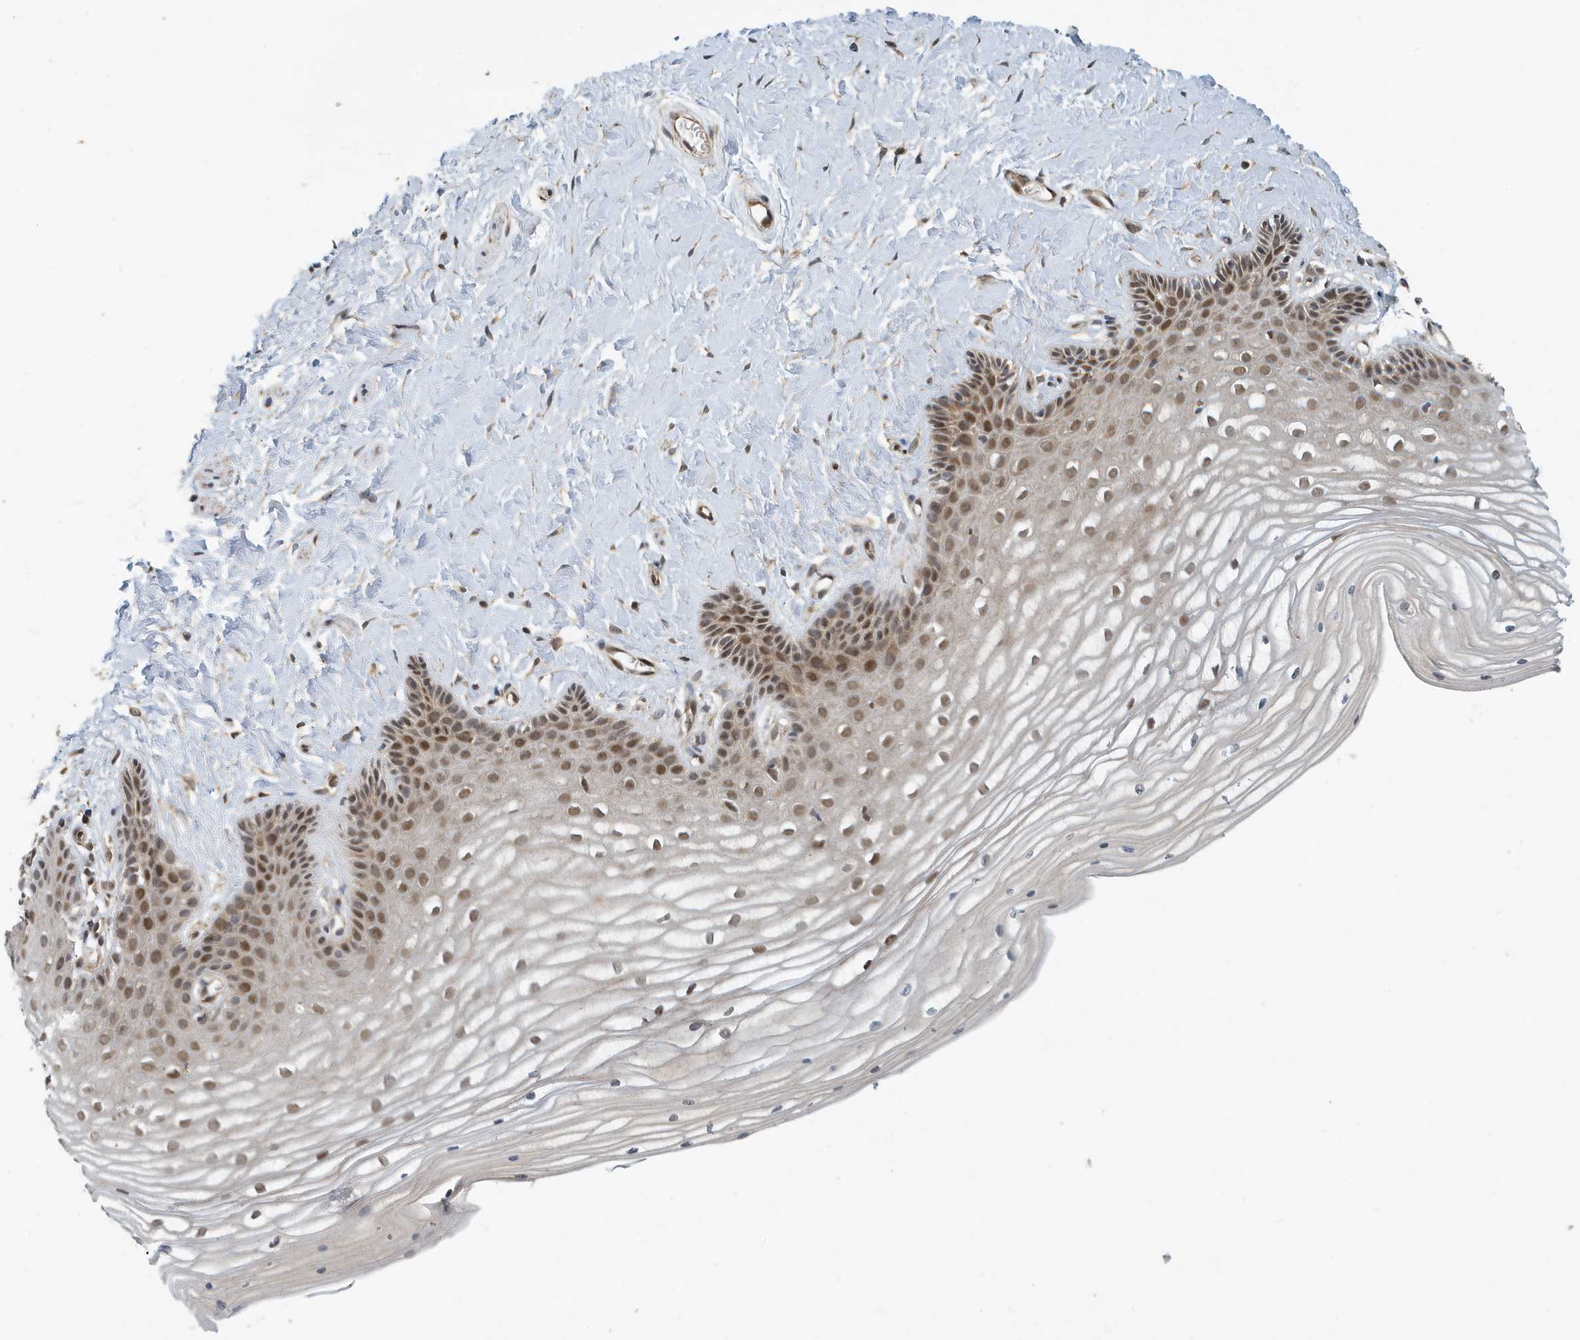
{"staining": {"intensity": "moderate", "quantity": "25%-75%", "location": "nuclear"}, "tissue": "vagina", "cell_type": "Squamous epithelial cells", "image_type": "normal", "snomed": [{"axis": "morphology", "description": "Normal tissue, NOS"}, {"axis": "topography", "description": "Vagina"}, {"axis": "topography", "description": "Cervix"}], "caption": "Approximately 25%-75% of squamous epithelial cells in unremarkable vagina reveal moderate nuclear protein positivity as visualized by brown immunohistochemical staining.", "gene": "KIF15", "patient": {"sex": "female", "age": 40}}